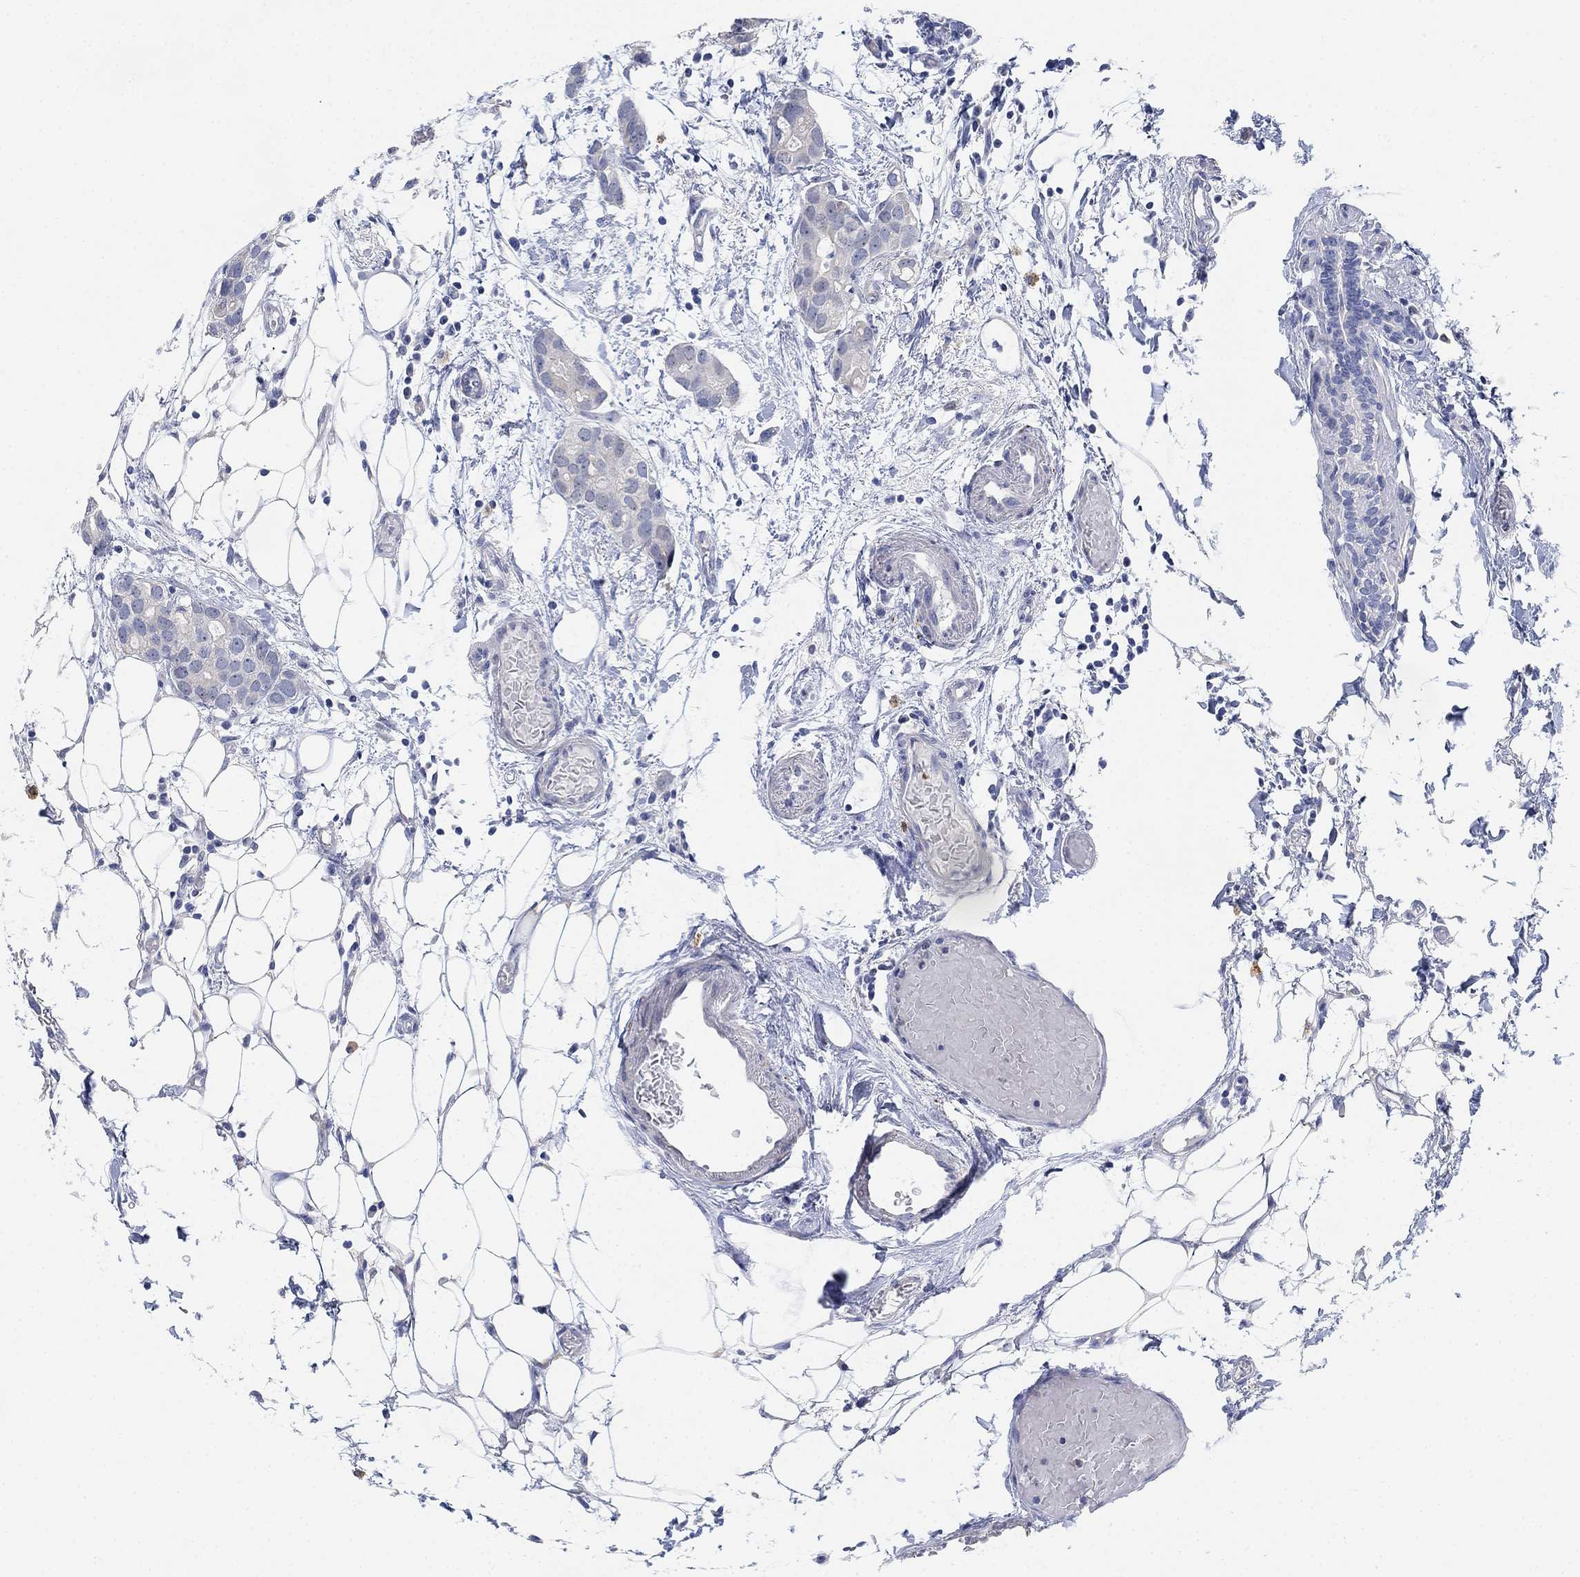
{"staining": {"intensity": "negative", "quantity": "none", "location": "none"}, "tissue": "breast cancer", "cell_type": "Tumor cells", "image_type": "cancer", "snomed": [{"axis": "morphology", "description": "Duct carcinoma"}, {"axis": "topography", "description": "Breast"}], "caption": "Immunohistochemistry of human breast invasive ductal carcinoma shows no expression in tumor cells.", "gene": "VAT1L", "patient": {"sex": "female", "age": 83}}